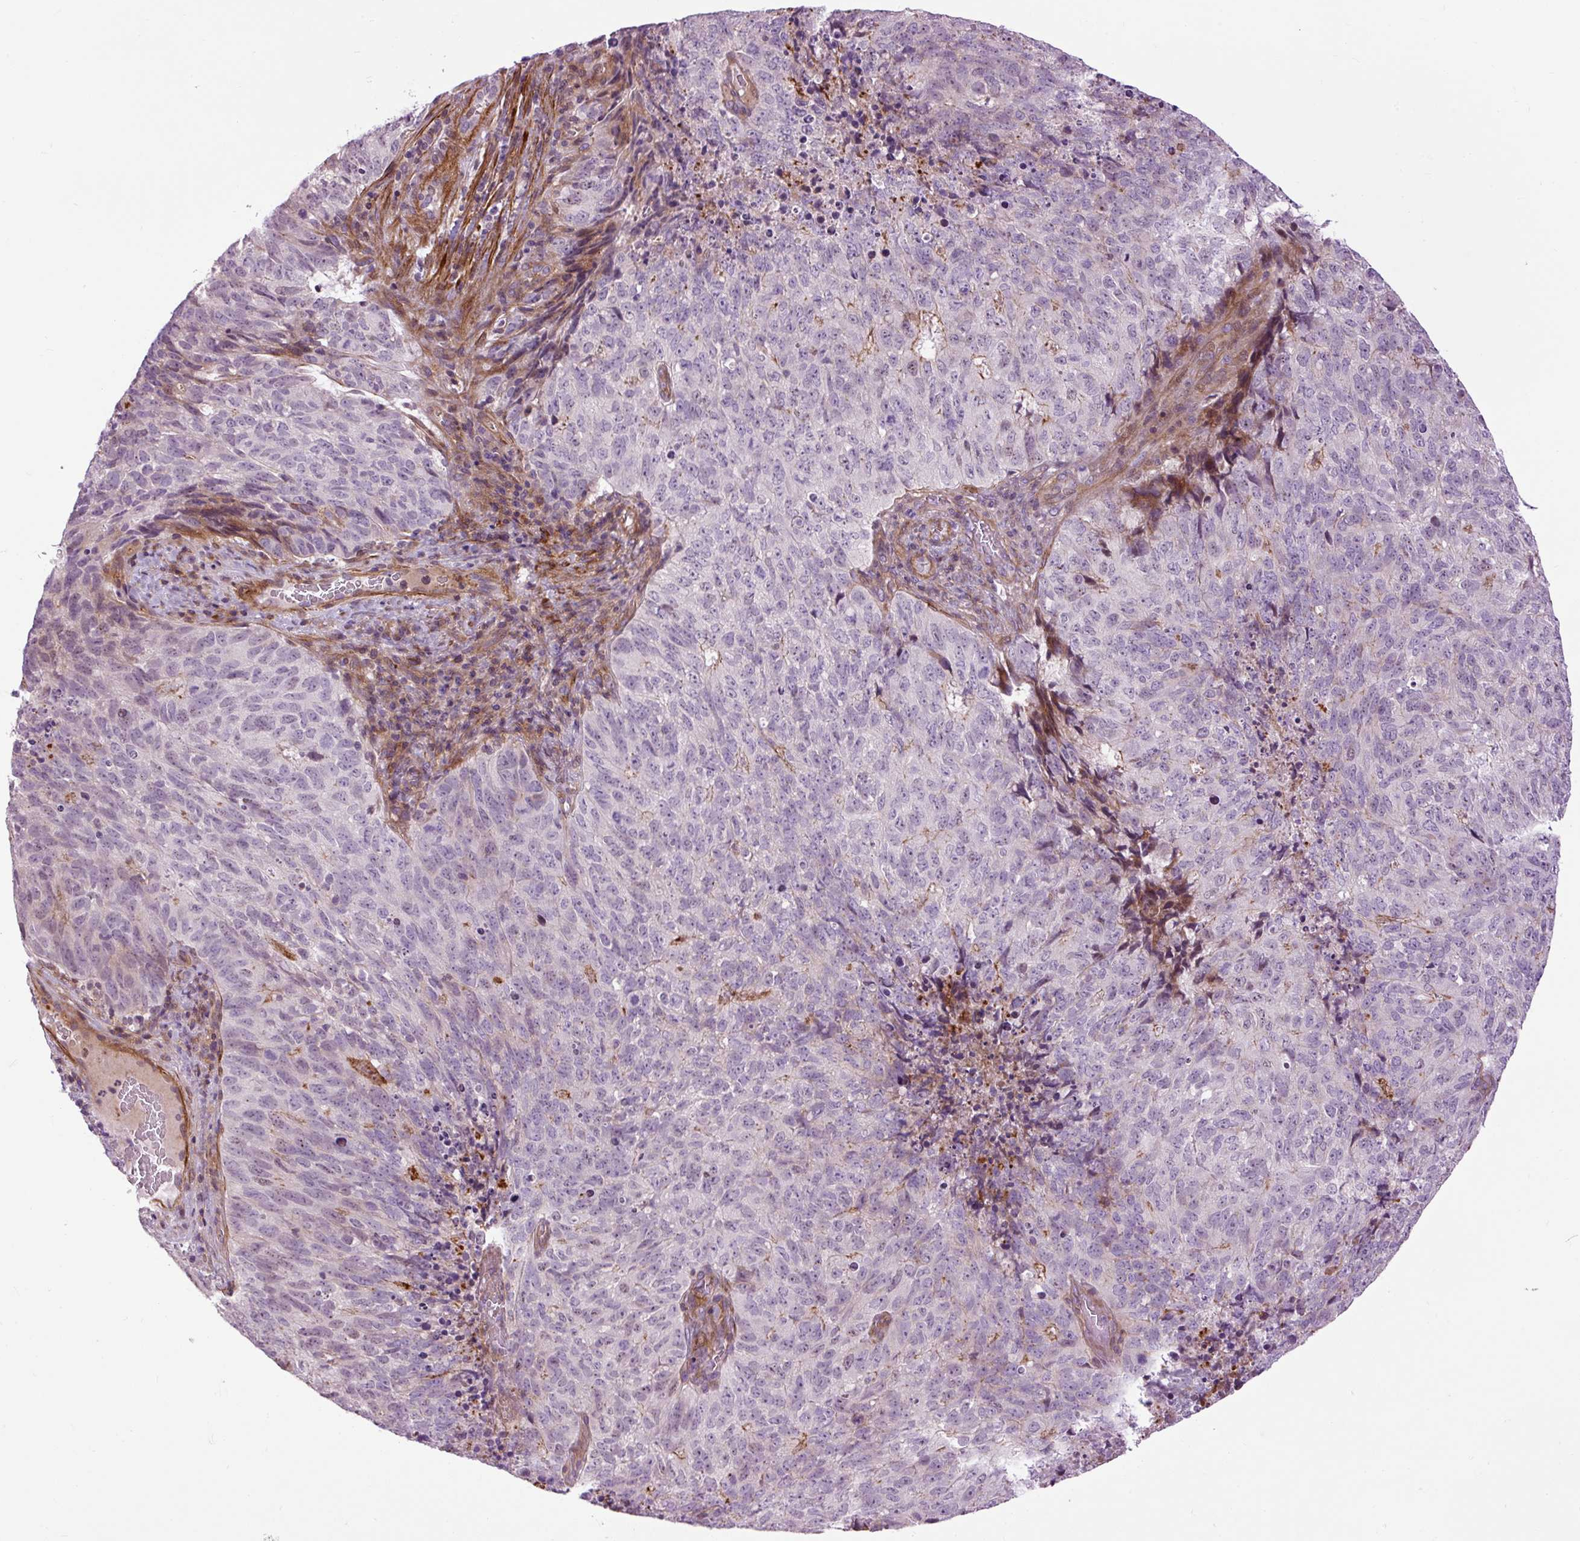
{"staining": {"intensity": "negative", "quantity": "none", "location": "none"}, "tissue": "cervical cancer", "cell_type": "Tumor cells", "image_type": "cancer", "snomed": [{"axis": "morphology", "description": "Adenocarcinoma, NOS"}, {"axis": "topography", "description": "Cervix"}], "caption": "Tumor cells show no significant protein positivity in cervical cancer. Brightfield microscopy of immunohistochemistry stained with DAB (3,3'-diaminobenzidine) (brown) and hematoxylin (blue), captured at high magnification.", "gene": "ZNF197", "patient": {"sex": "female", "age": 38}}